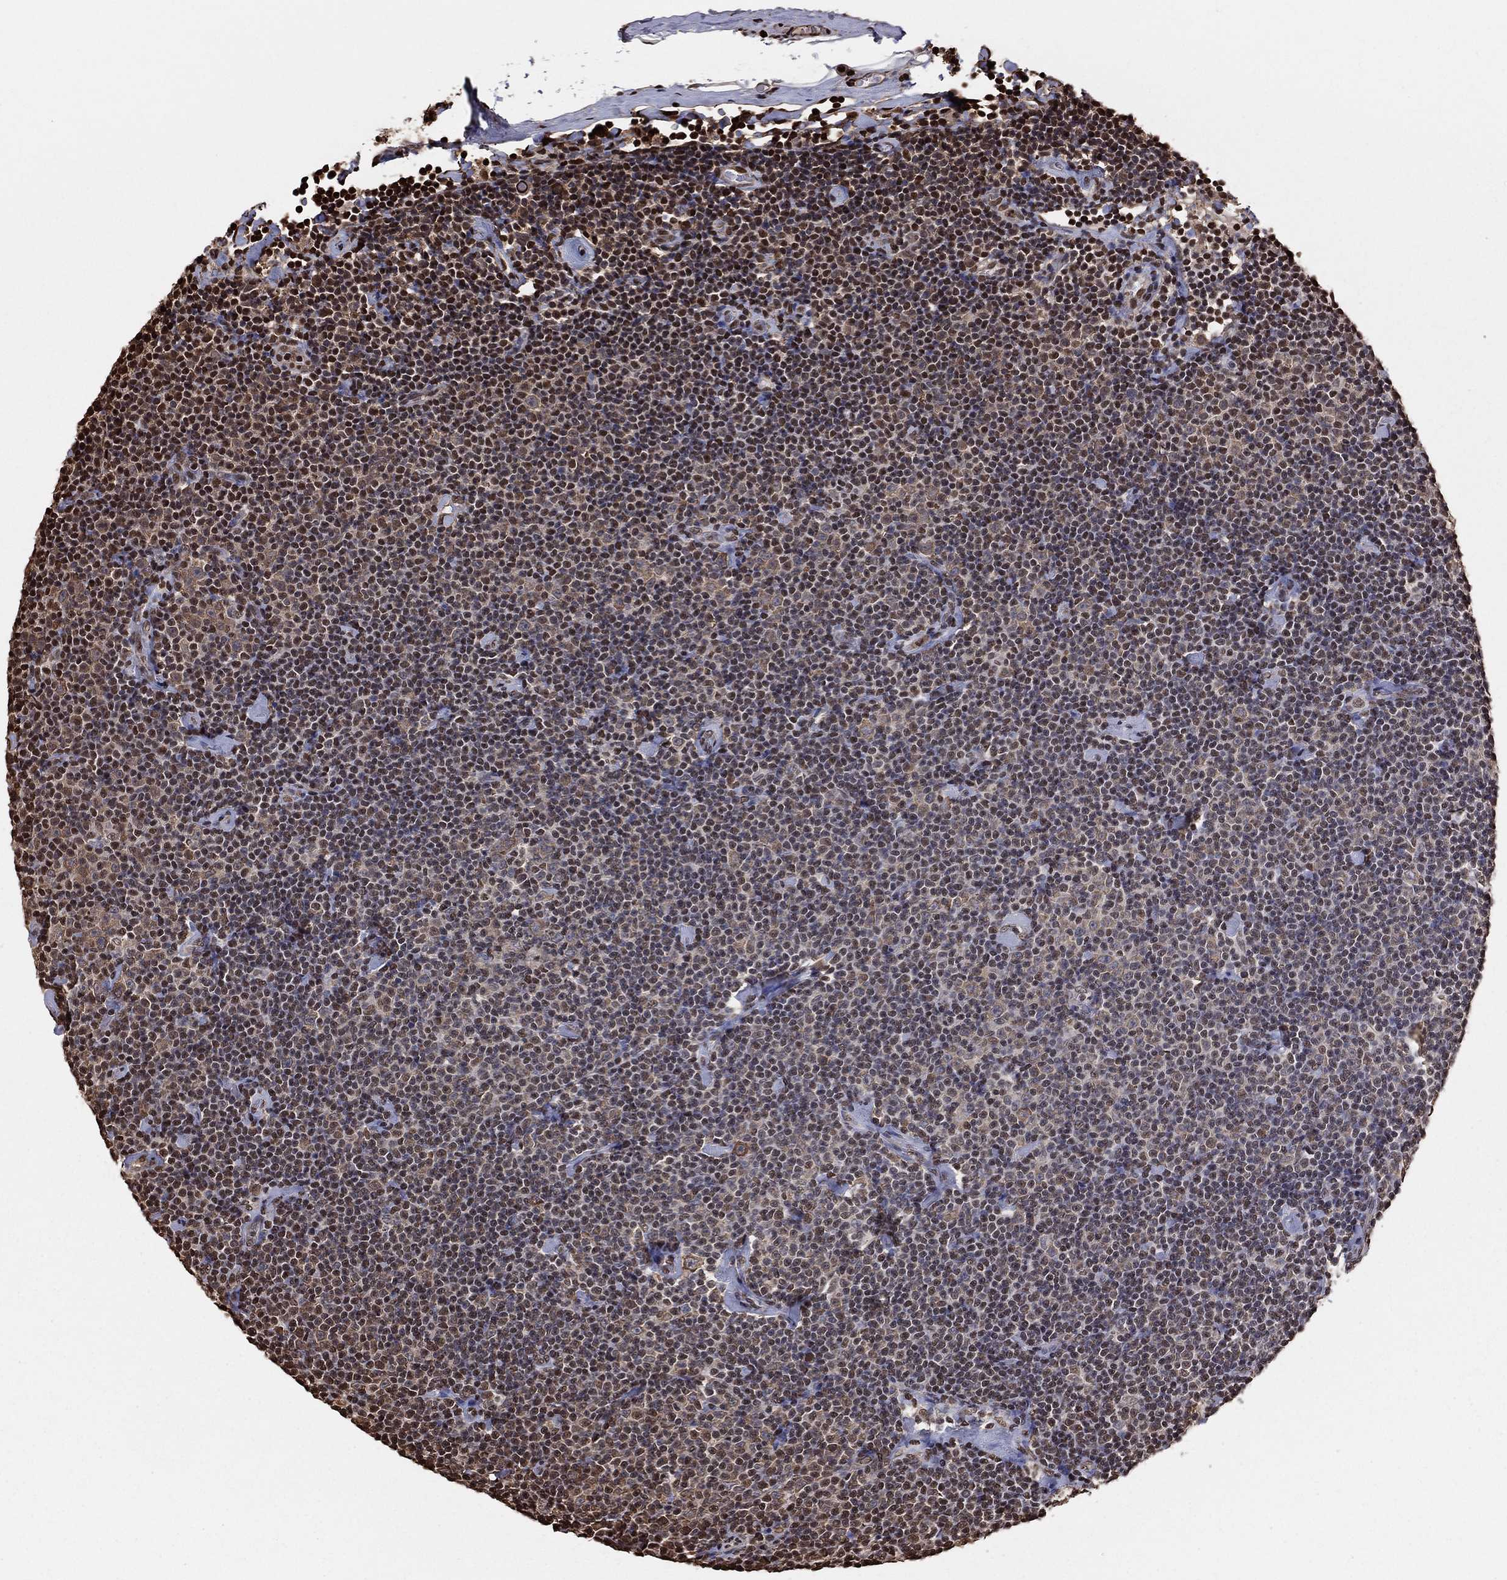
{"staining": {"intensity": "moderate", "quantity": "25%-75%", "location": "nuclear"}, "tissue": "lymphoma", "cell_type": "Tumor cells", "image_type": "cancer", "snomed": [{"axis": "morphology", "description": "Malignant lymphoma, non-Hodgkin's type, Low grade"}, {"axis": "topography", "description": "Lymph node"}], "caption": "An image showing moderate nuclear positivity in about 25%-75% of tumor cells in lymphoma, as visualized by brown immunohistochemical staining.", "gene": "GAPDH", "patient": {"sex": "male", "age": 81}}